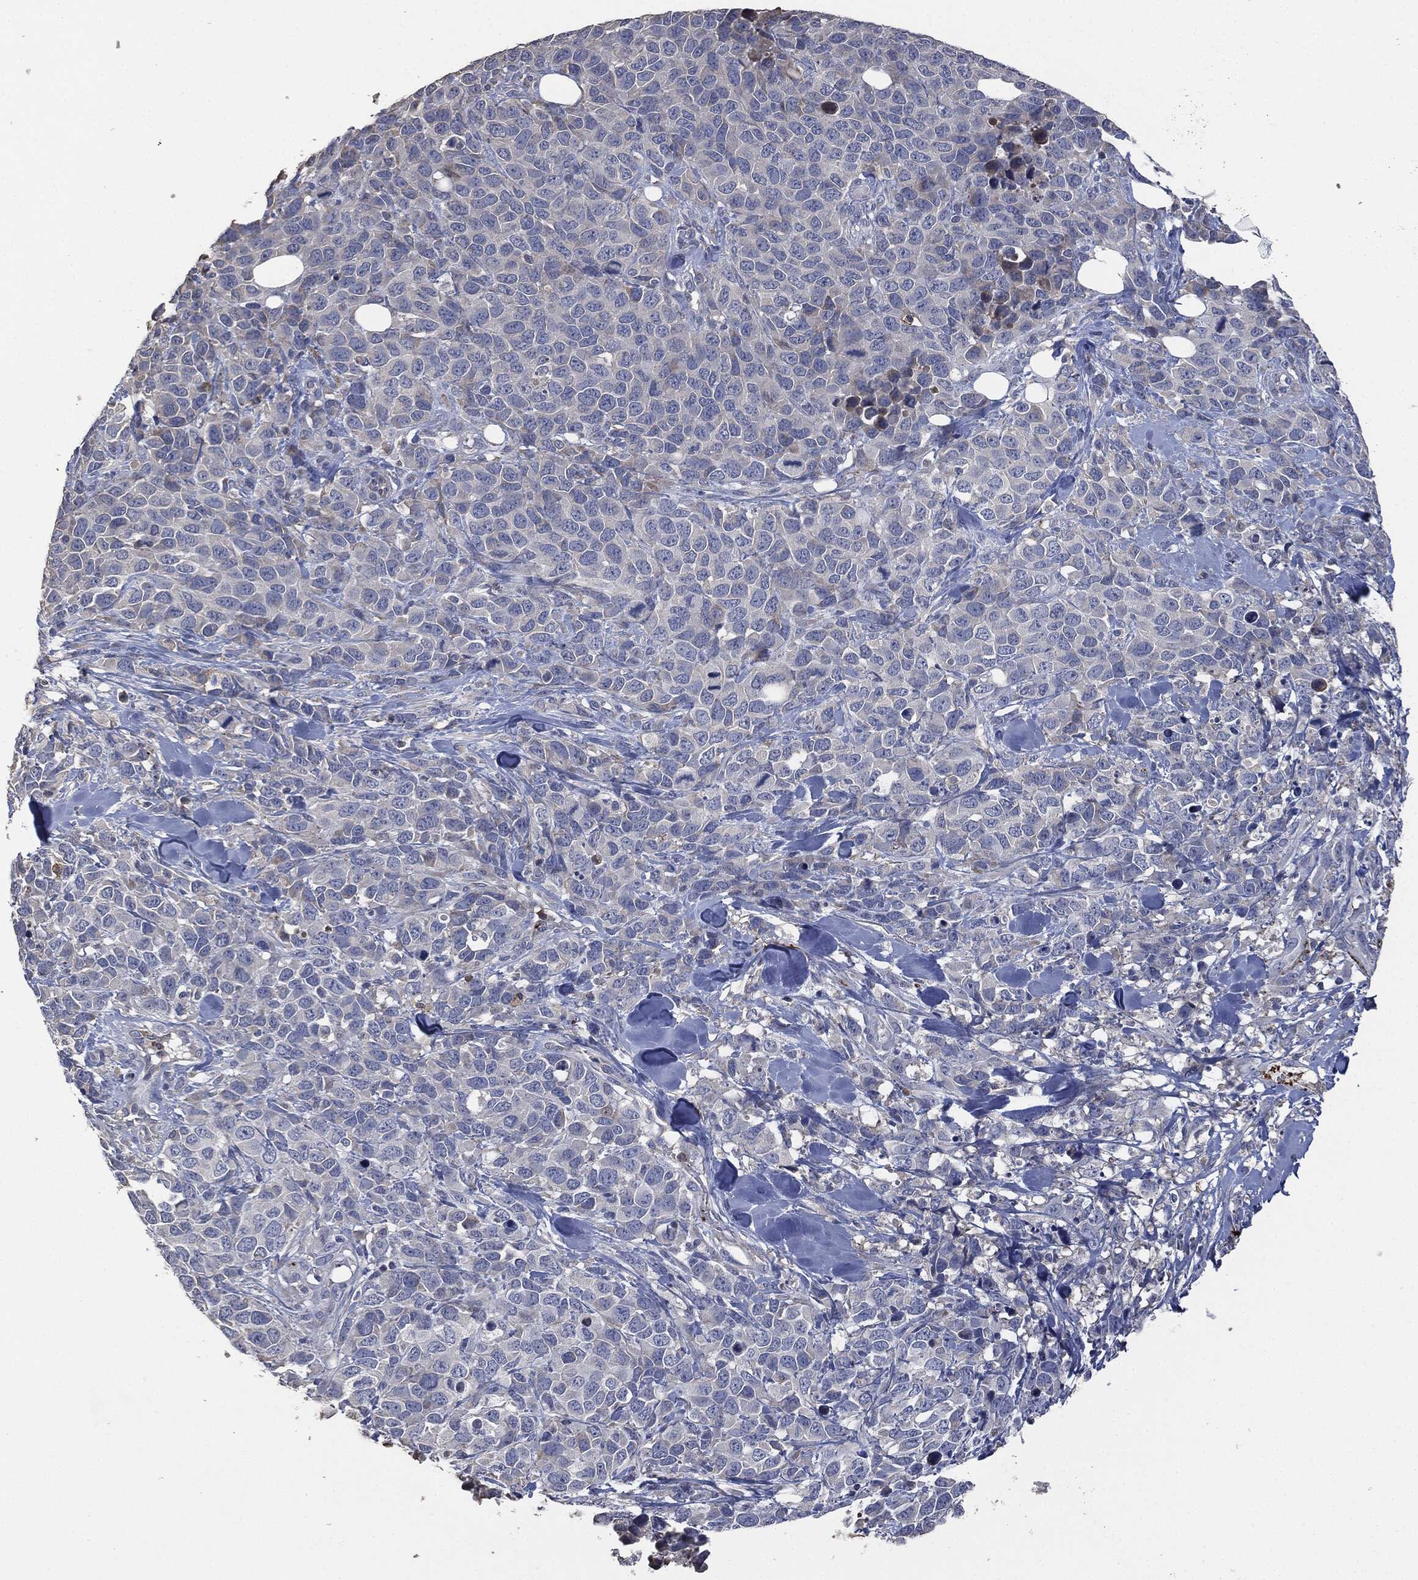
{"staining": {"intensity": "negative", "quantity": "none", "location": "none"}, "tissue": "melanoma", "cell_type": "Tumor cells", "image_type": "cancer", "snomed": [{"axis": "morphology", "description": "Malignant melanoma, Metastatic site"}, {"axis": "topography", "description": "Skin"}], "caption": "IHC photomicrograph of human malignant melanoma (metastatic site) stained for a protein (brown), which reveals no positivity in tumor cells. (Brightfield microscopy of DAB immunohistochemistry at high magnification).", "gene": "CD33", "patient": {"sex": "male", "age": 84}}